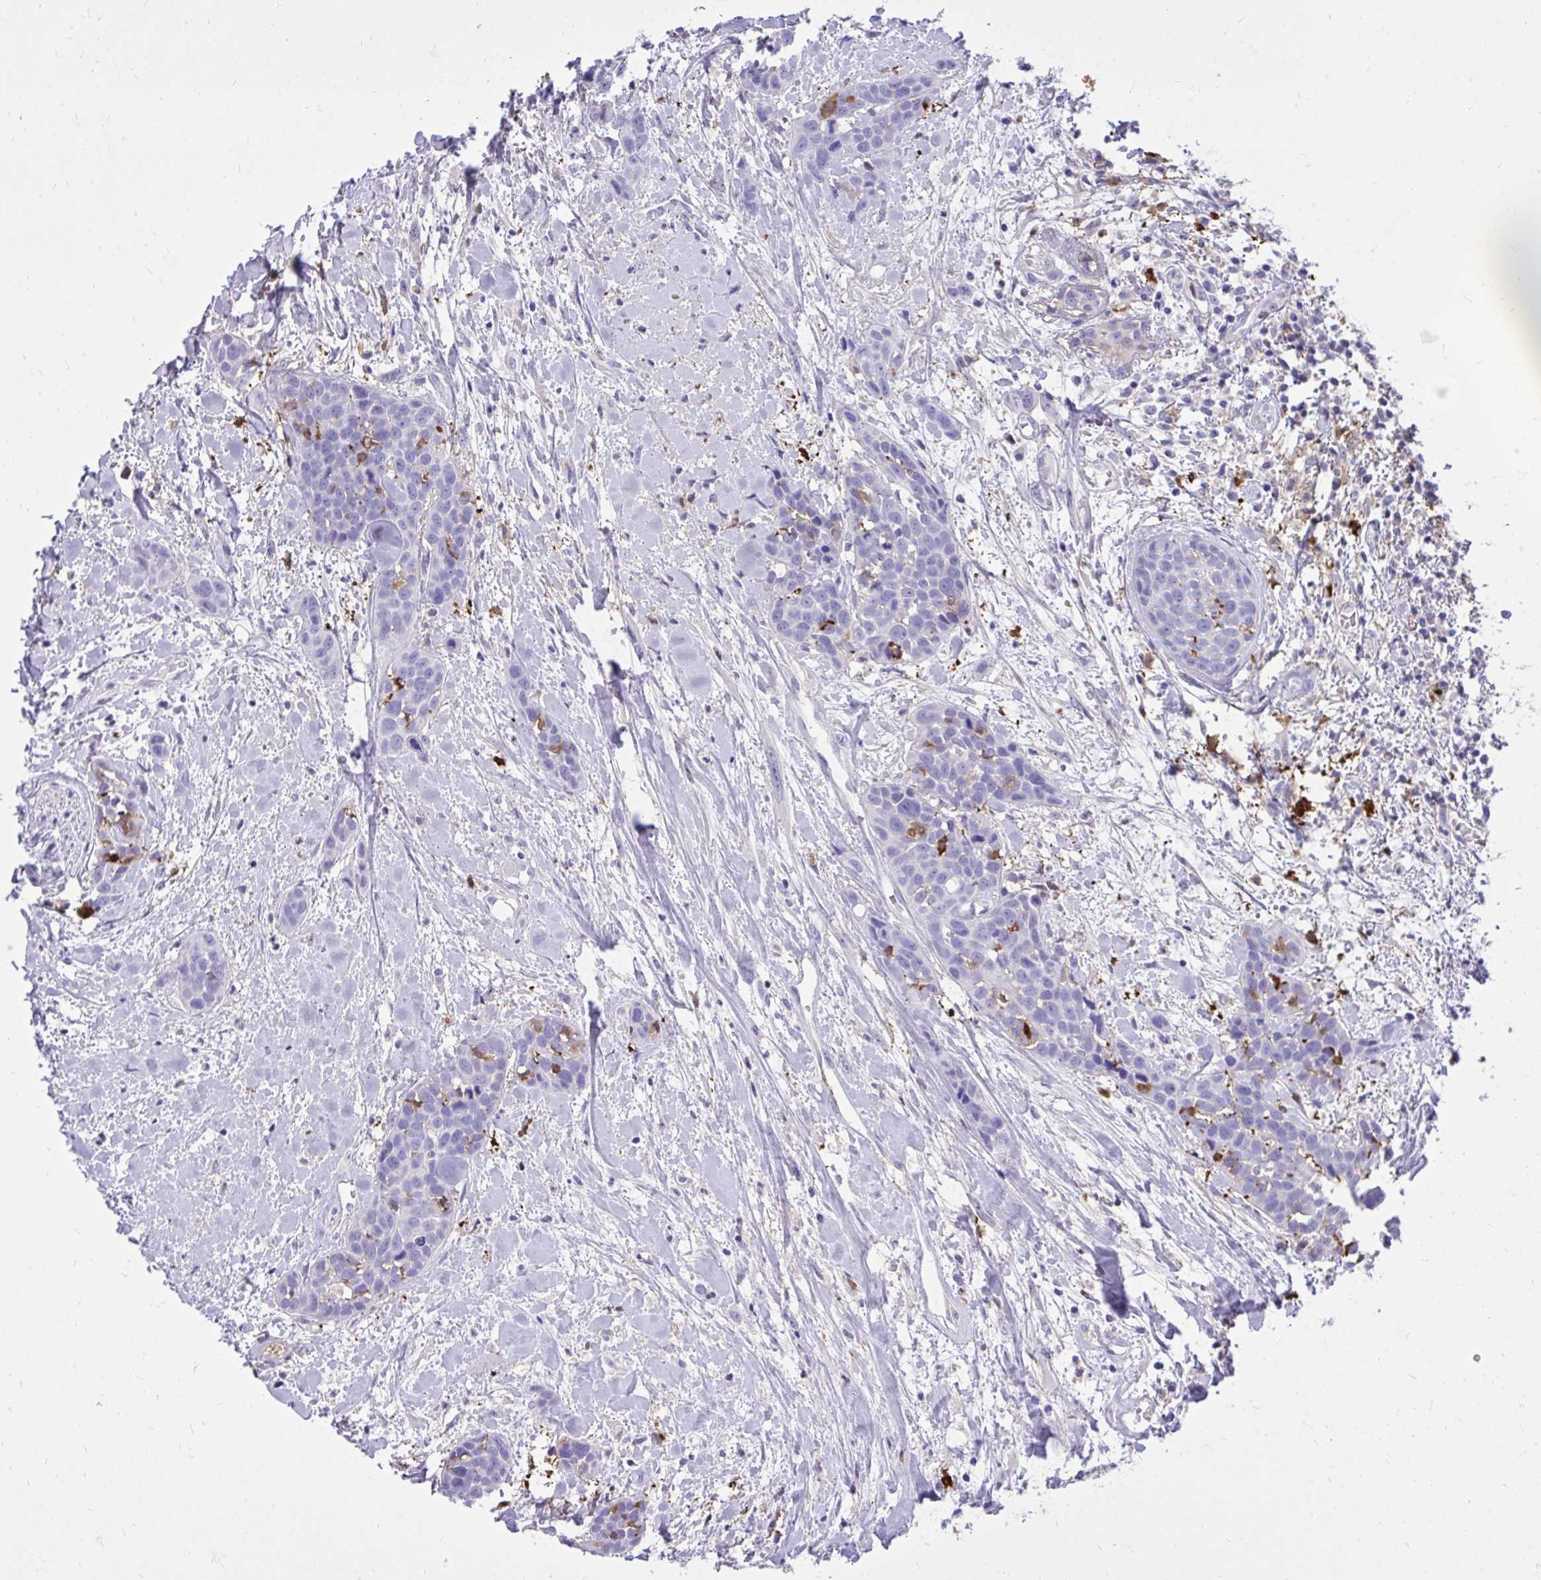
{"staining": {"intensity": "negative", "quantity": "none", "location": "none"}, "tissue": "head and neck cancer", "cell_type": "Tumor cells", "image_type": "cancer", "snomed": [{"axis": "morphology", "description": "Squamous cell carcinoma, NOS"}, {"axis": "topography", "description": "Head-Neck"}], "caption": "Protein analysis of squamous cell carcinoma (head and neck) displays no significant expression in tumor cells.", "gene": "TLR7", "patient": {"sex": "female", "age": 50}}